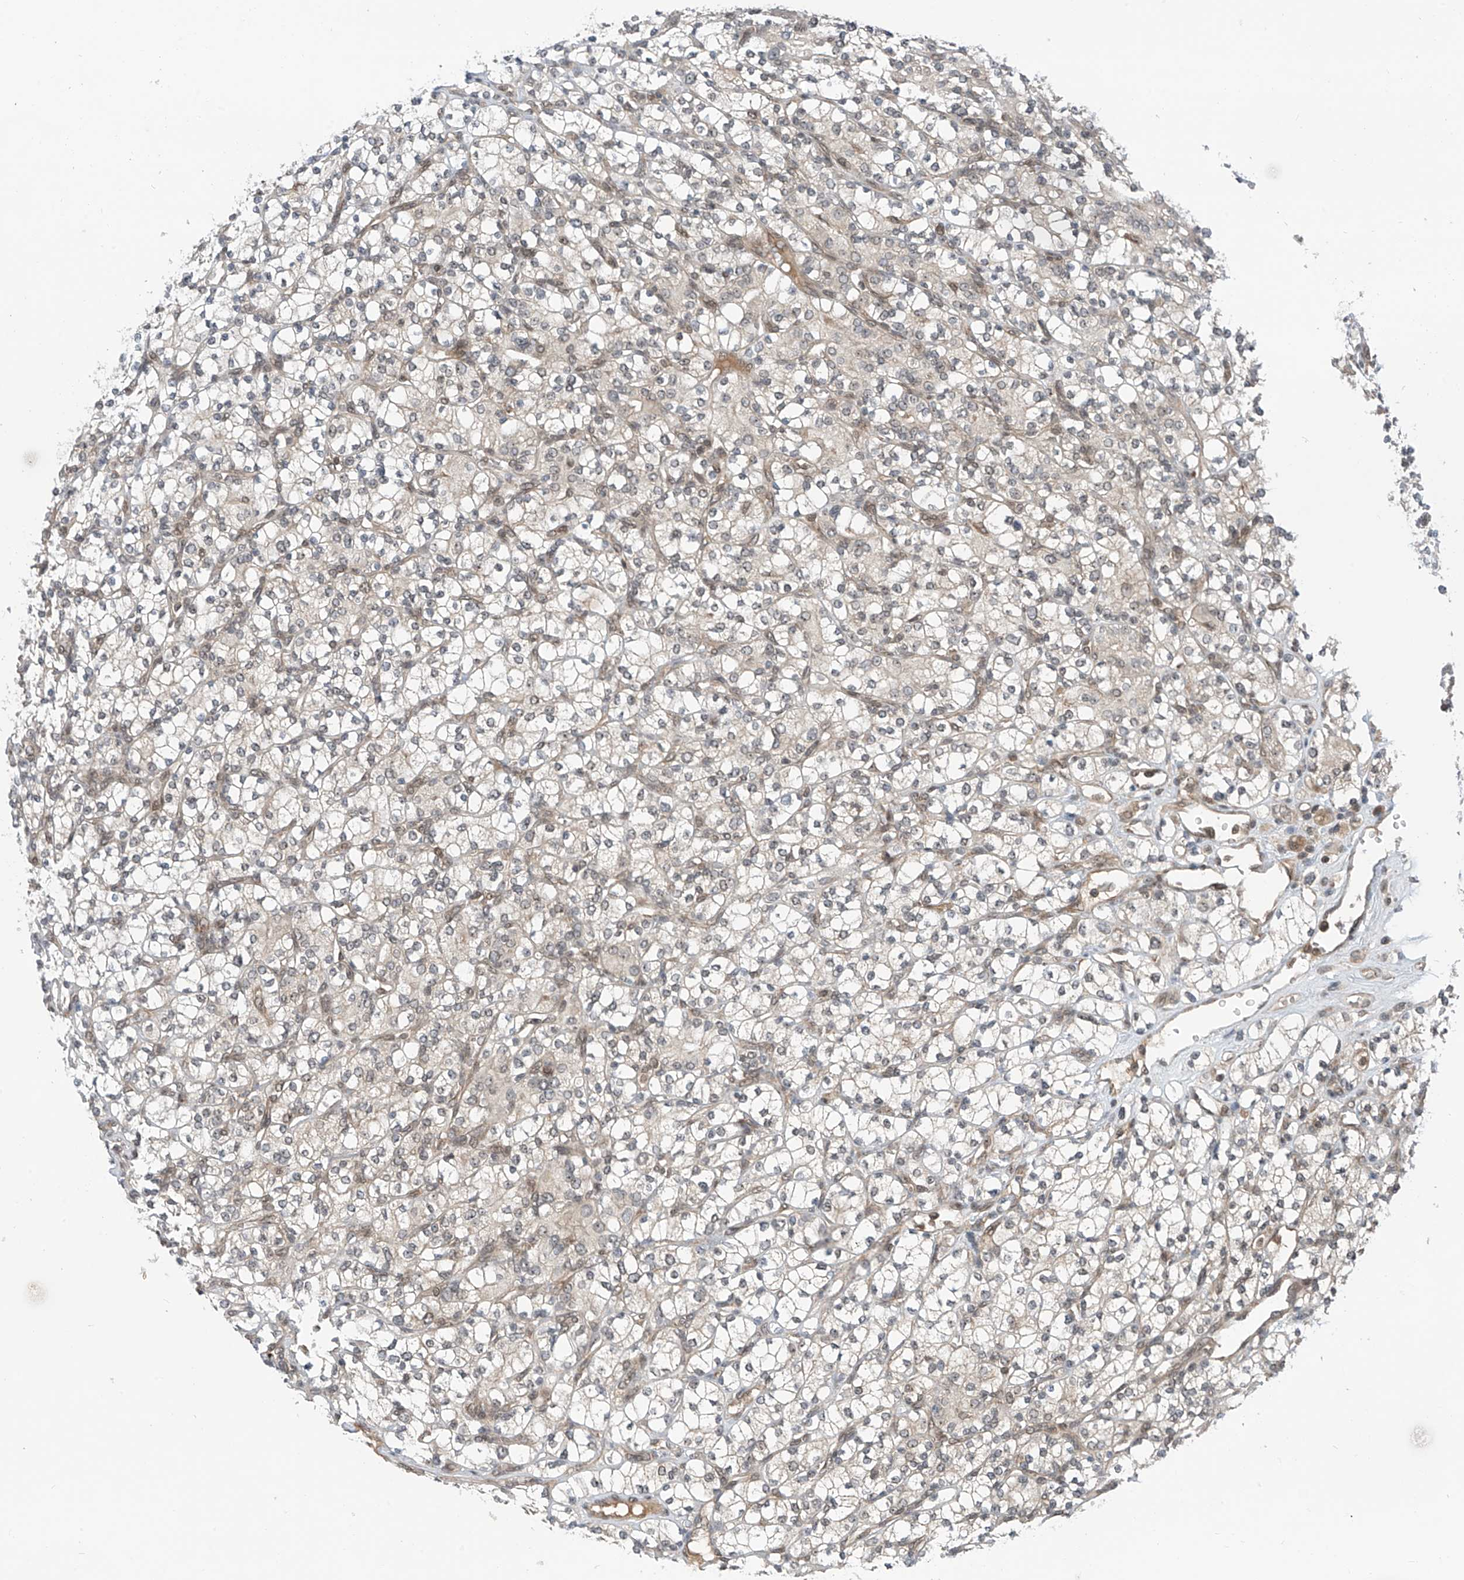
{"staining": {"intensity": "negative", "quantity": "none", "location": "none"}, "tissue": "renal cancer", "cell_type": "Tumor cells", "image_type": "cancer", "snomed": [{"axis": "morphology", "description": "Adenocarcinoma, NOS"}, {"axis": "topography", "description": "Kidney"}], "caption": "Renal cancer stained for a protein using immunohistochemistry (IHC) exhibits no positivity tumor cells.", "gene": "C1orf131", "patient": {"sex": "male", "age": 77}}